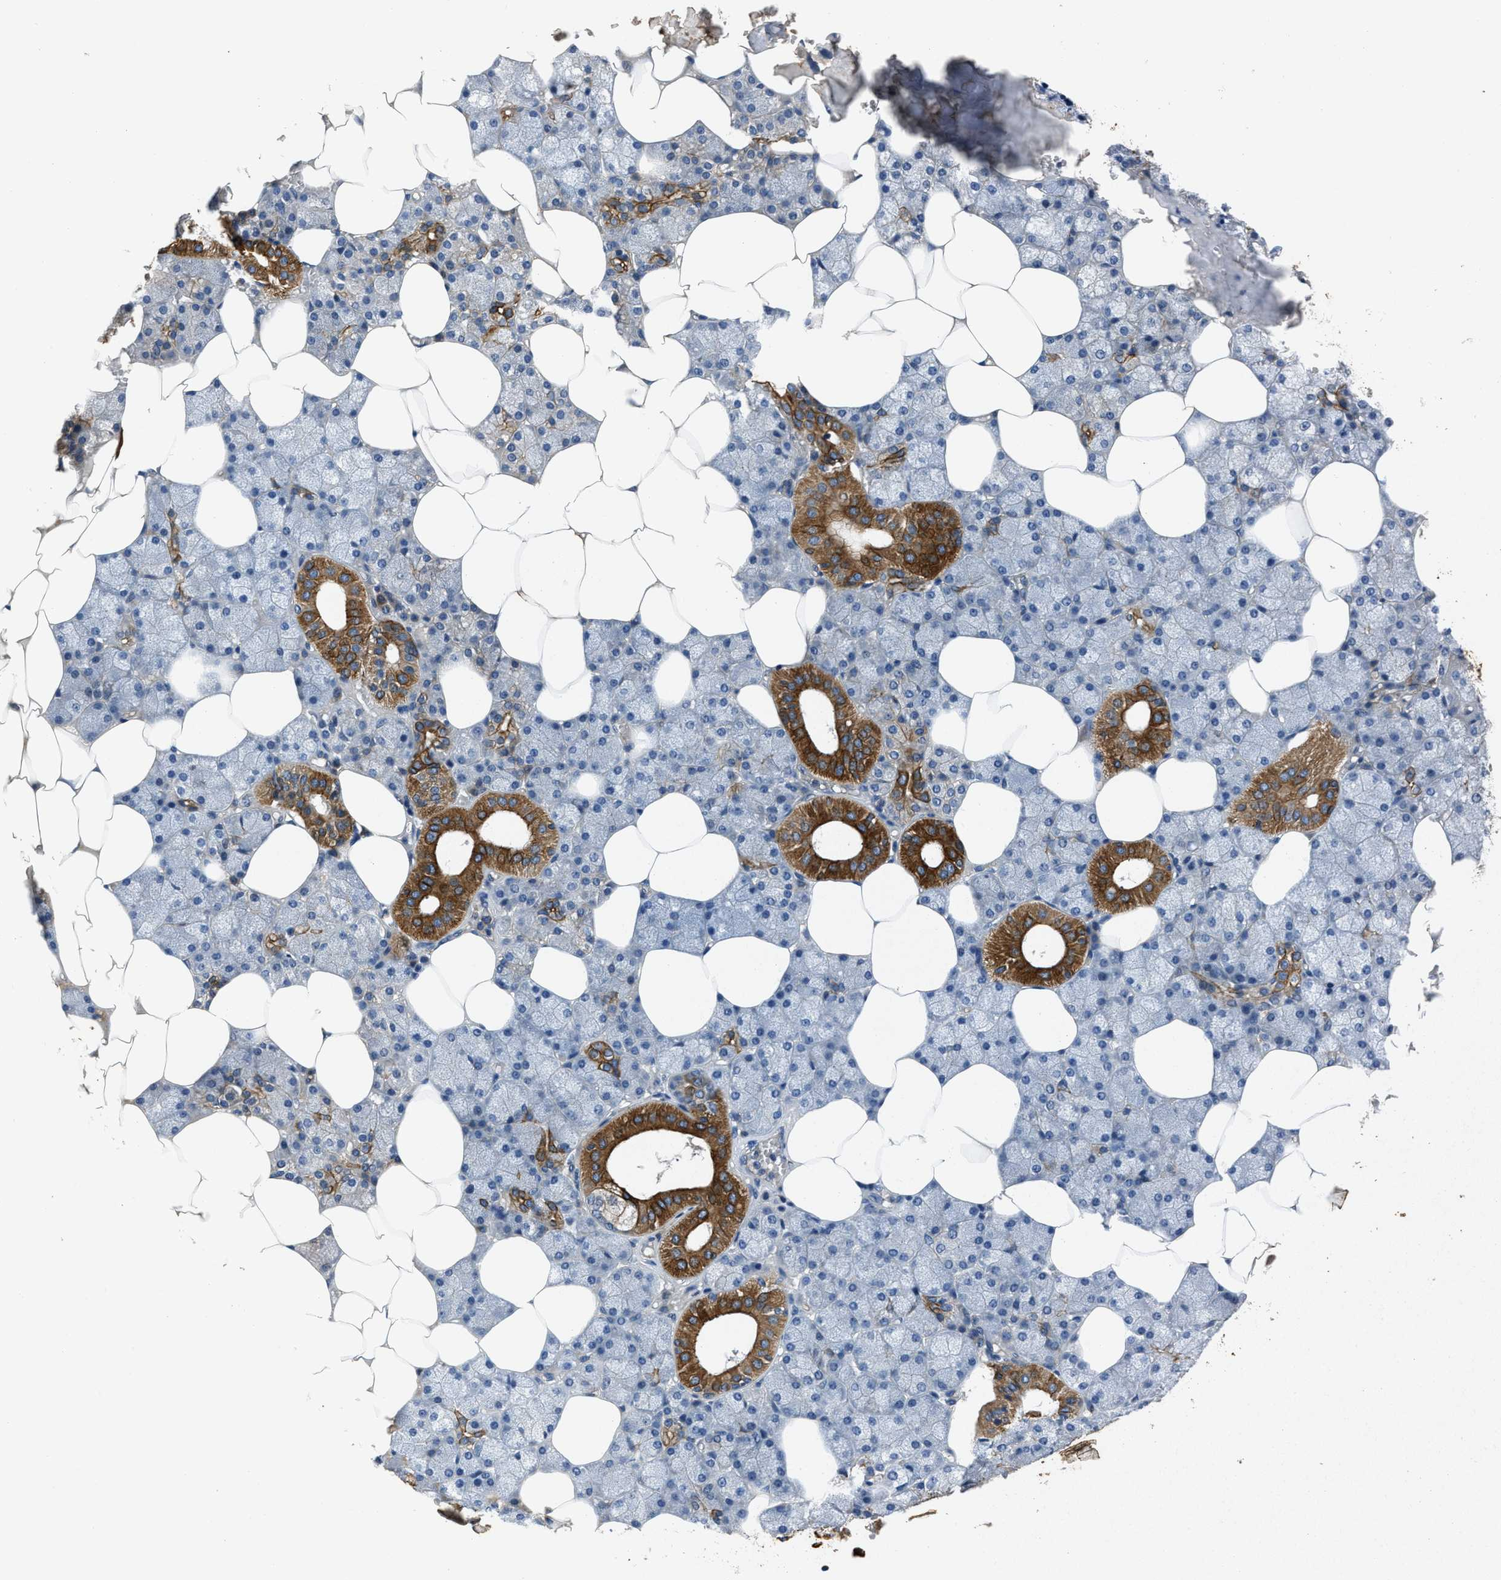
{"staining": {"intensity": "strong", "quantity": "<25%", "location": "cytoplasmic/membranous"}, "tissue": "salivary gland", "cell_type": "Glandular cells", "image_type": "normal", "snomed": [{"axis": "morphology", "description": "Normal tissue, NOS"}, {"axis": "topography", "description": "Salivary gland"}], "caption": "High-magnification brightfield microscopy of normal salivary gland stained with DAB (brown) and counterstained with hematoxylin (blue). glandular cells exhibit strong cytoplasmic/membranous positivity is identified in about<25% of cells. (DAB IHC with brightfield microscopy, high magnification).", "gene": "ERC1", "patient": {"sex": "male", "age": 62}}